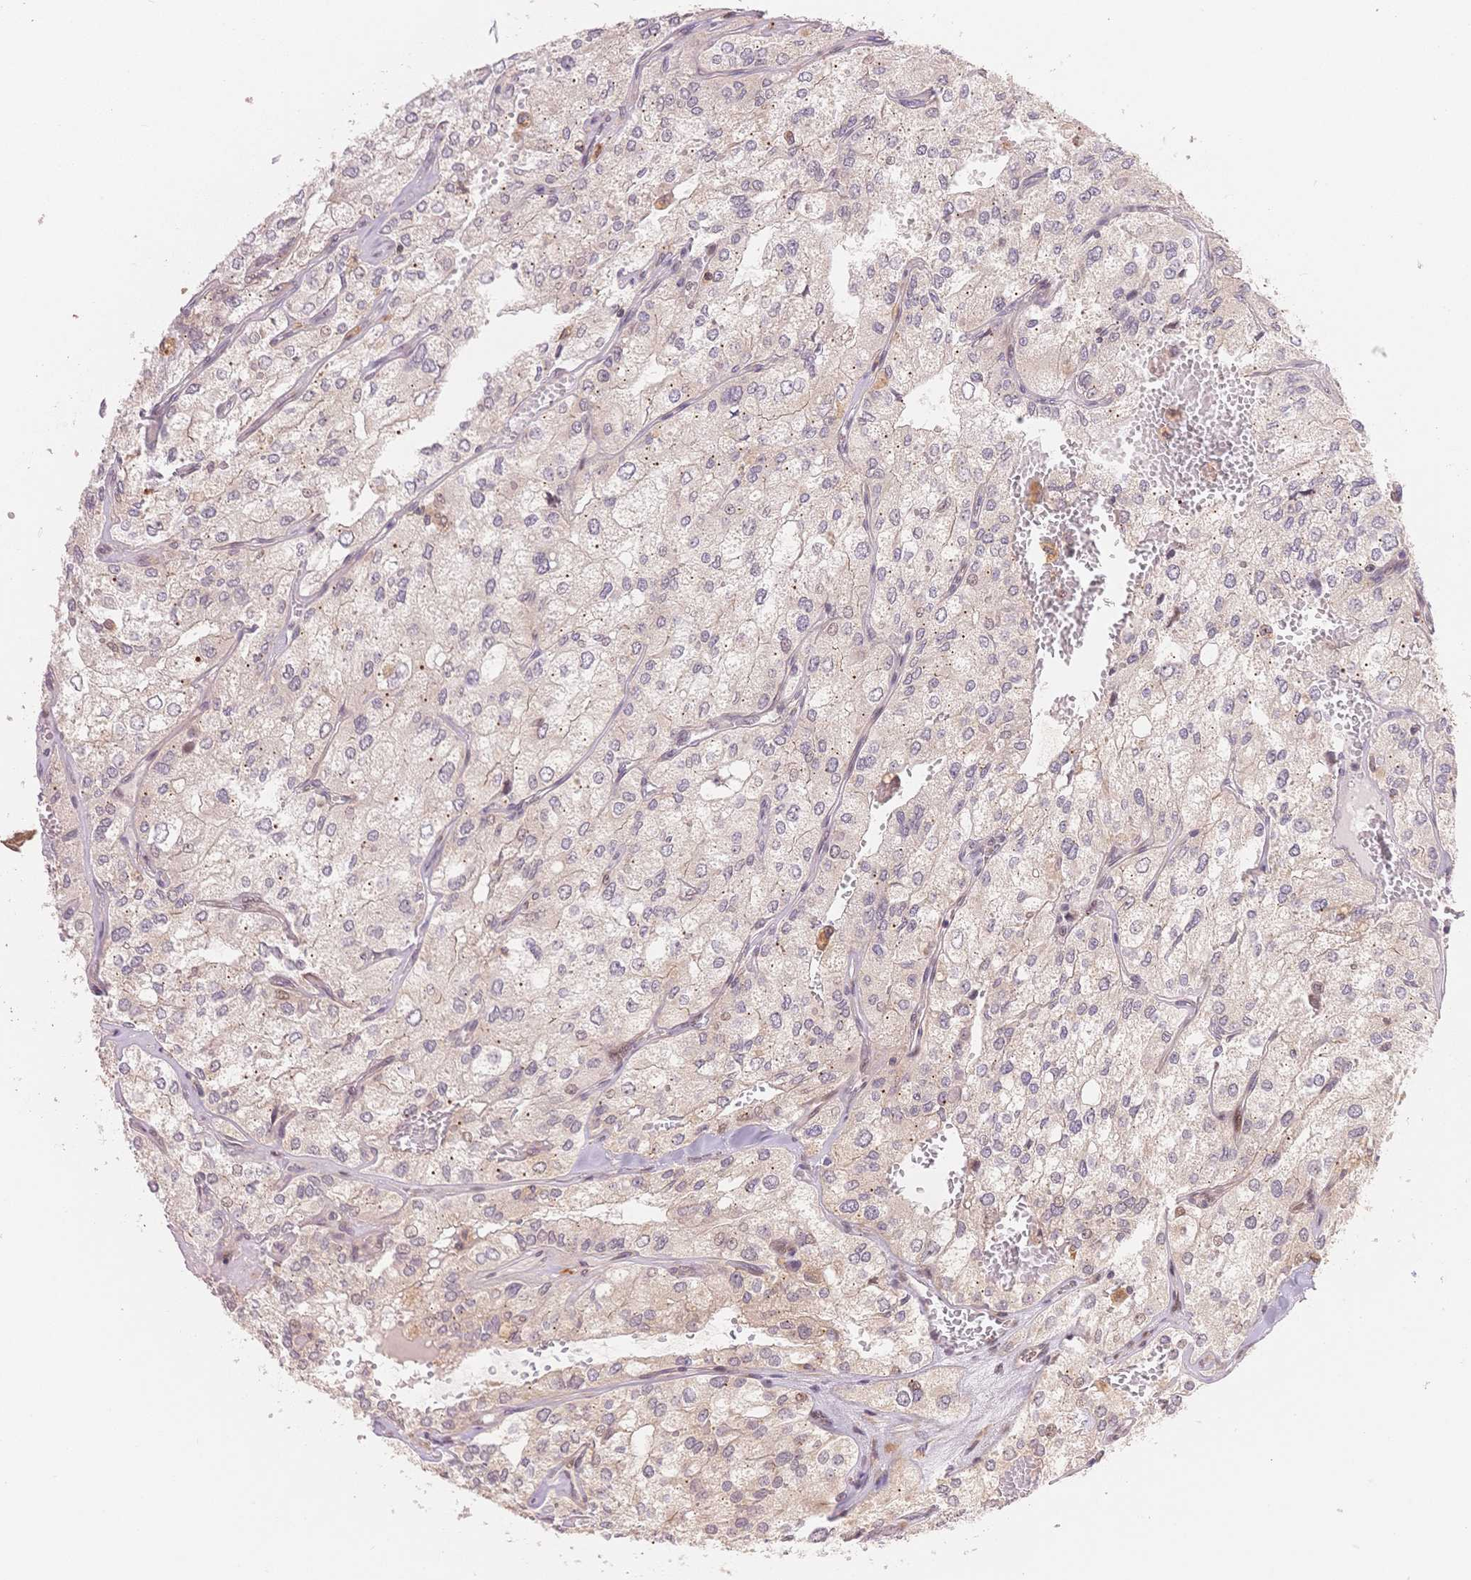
{"staining": {"intensity": "negative", "quantity": "none", "location": "none"}, "tissue": "renal cancer", "cell_type": "Tumor cells", "image_type": "cancer", "snomed": [{"axis": "morphology", "description": "Adenocarcinoma, NOS"}, {"axis": "topography", "description": "Kidney"}], "caption": "The micrograph shows no significant staining in tumor cells of renal cancer.", "gene": "STK39", "patient": {"sex": "female", "age": 70}}